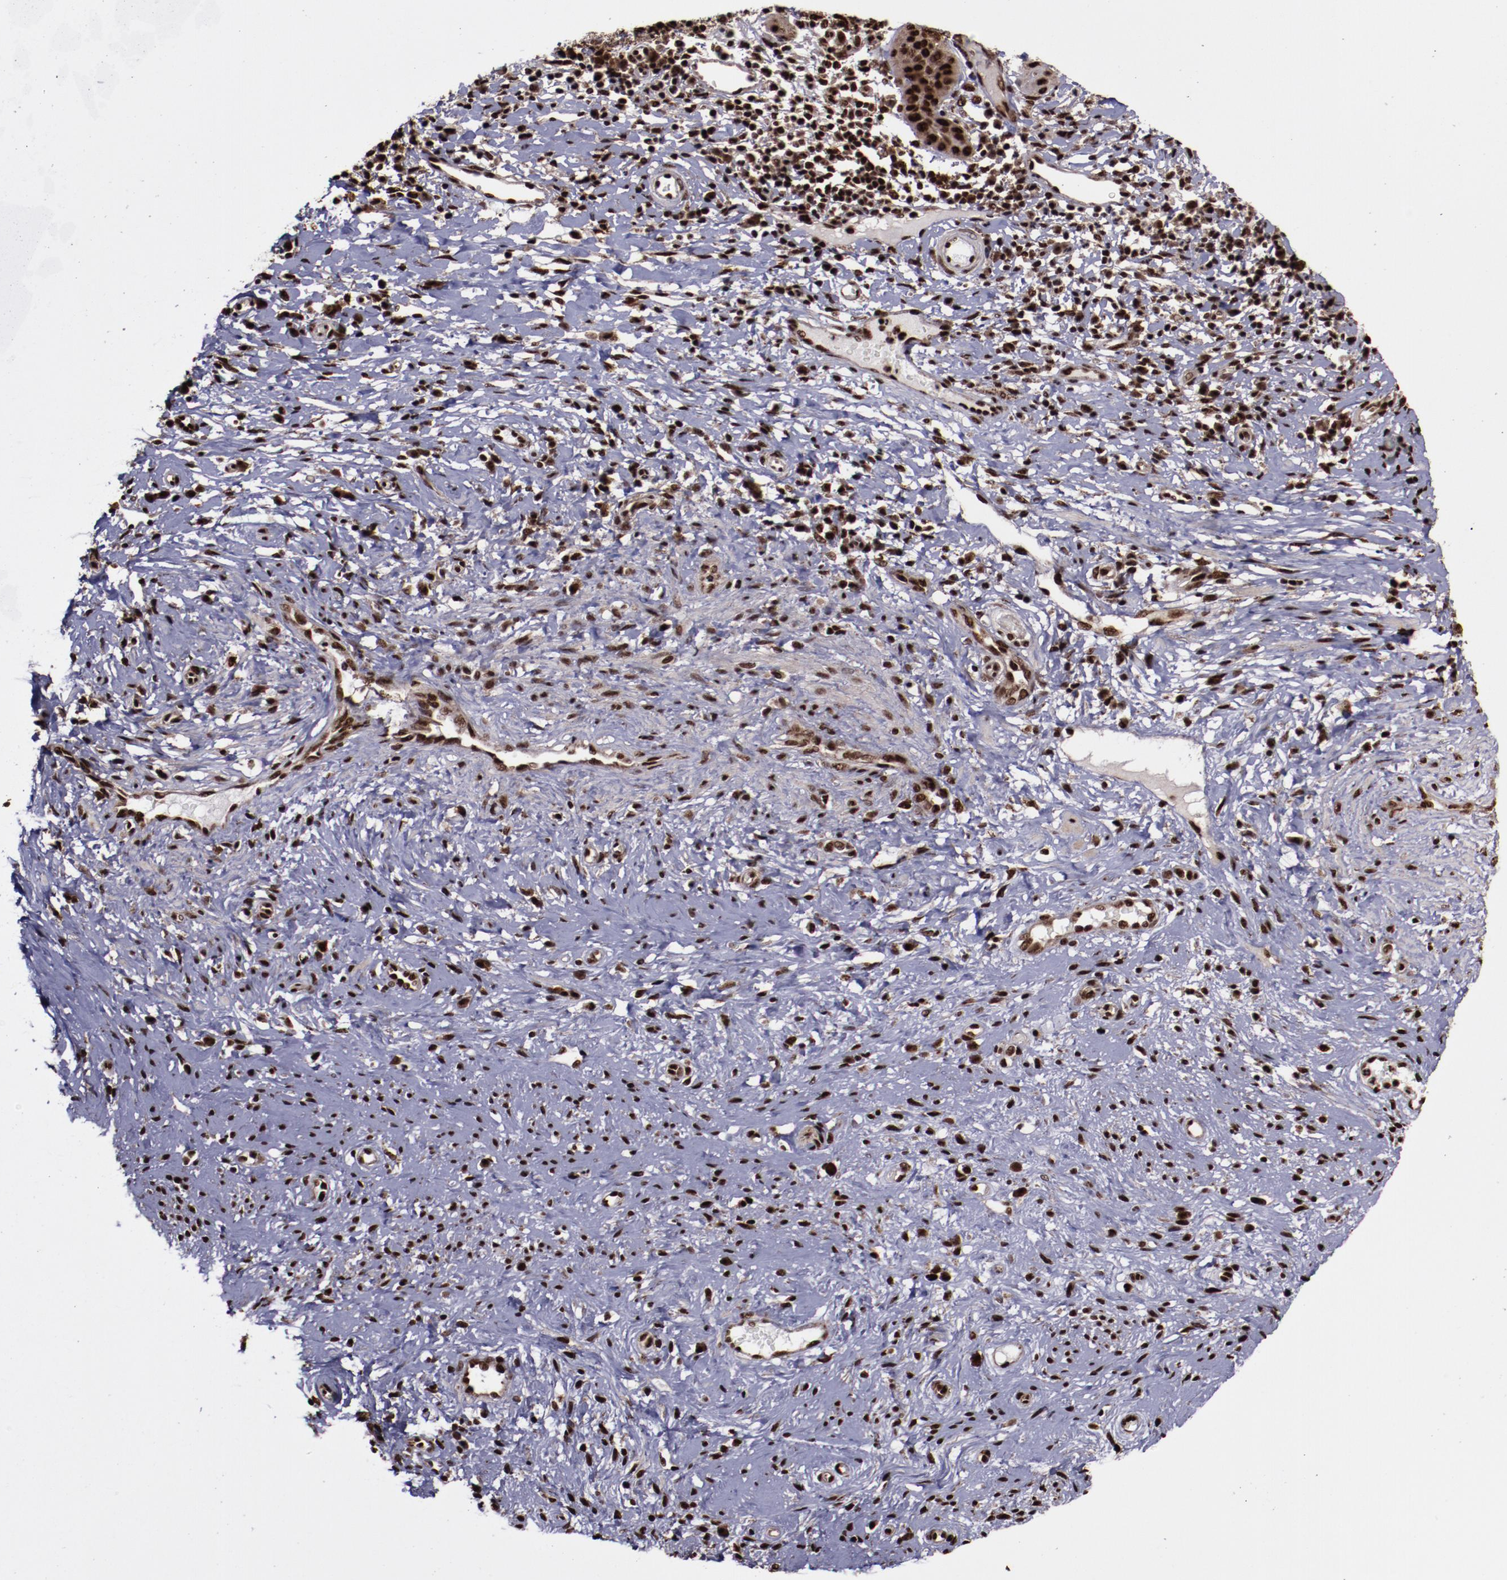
{"staining": {"intensity": "strong", "quantity": ">75%", "location": "cytoplasmic/membranous,nuclear"}, "tissue": "cervical cancer", "cell_type": "Tumor cells", "image_type": "cancer", "snomed": [{"axis": "morphology", "description": "Normal tissue, NOS"}, {"axis": "morphology", "description": "Squamous cell carcinoma, NOS"}, {"axis": "topography", "description": "Cervix"}], "caption": "Cervical squamous cell carcinoma stained for a protein (brown) shows strong cytoplasmic/membranous and nuclear positive positivity in approximately >75% of tumor cells.", "gene": "SNW1", "patient": {"sex": "female", "age": 39}}